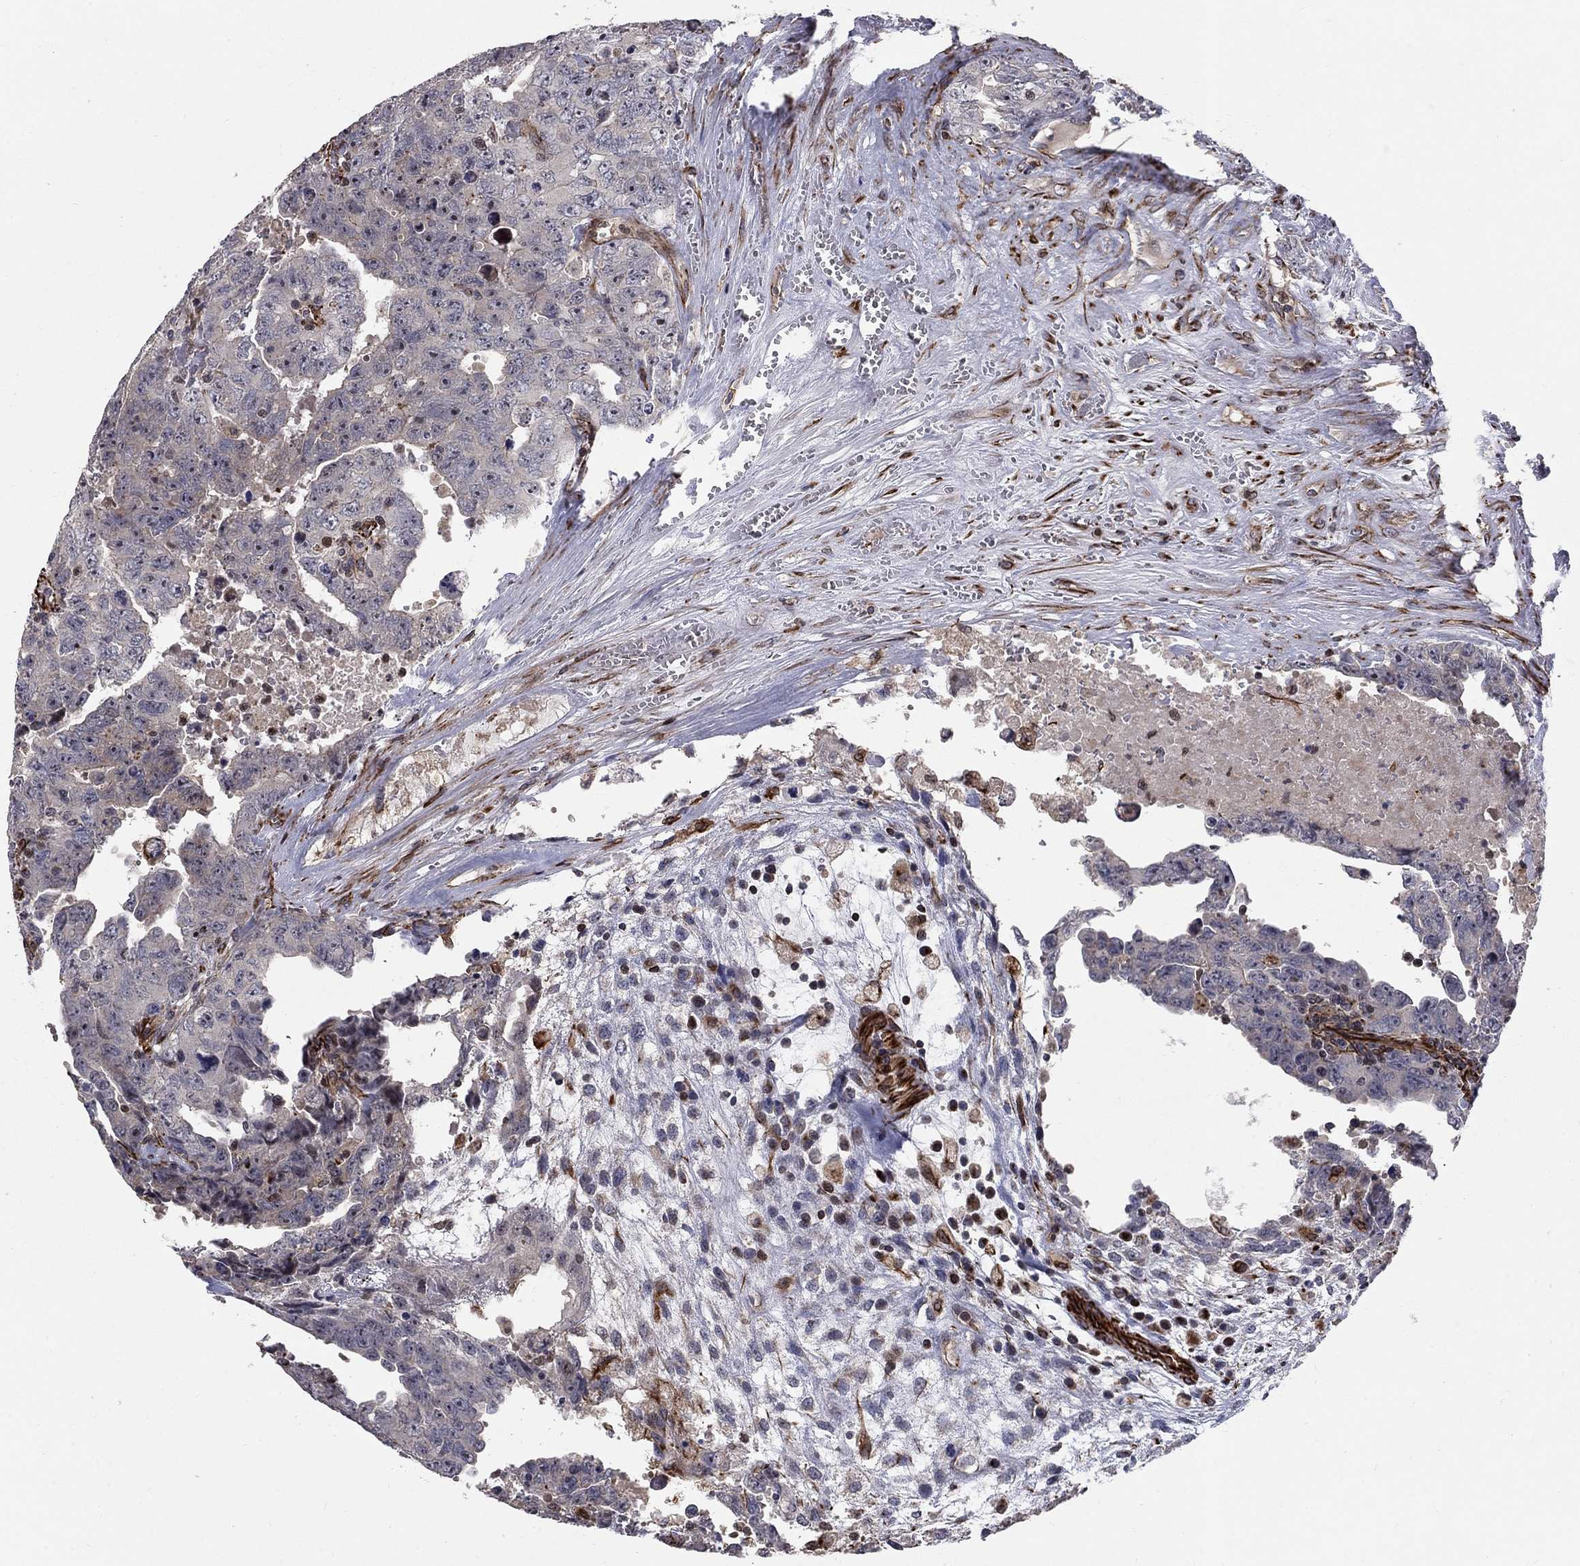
{"staining": {"intensity": "negative", "quantity": "none", "location": "none"}, "tissue": "testis cancer", "cell_type": "Tumor cells", "image_type": "cancer", "snomed": [{"axis": "morphology", "description": "Carcinoma, Embryonal, NOS"}, {"axis": "topography", "description": "Testis"}], "caption": "Histopathology image shows no significant protein expression in tumor cells of testis embryonal carcinoma.", "gene": "MSRA", "patient": {"sex": "male", "age": 24}}